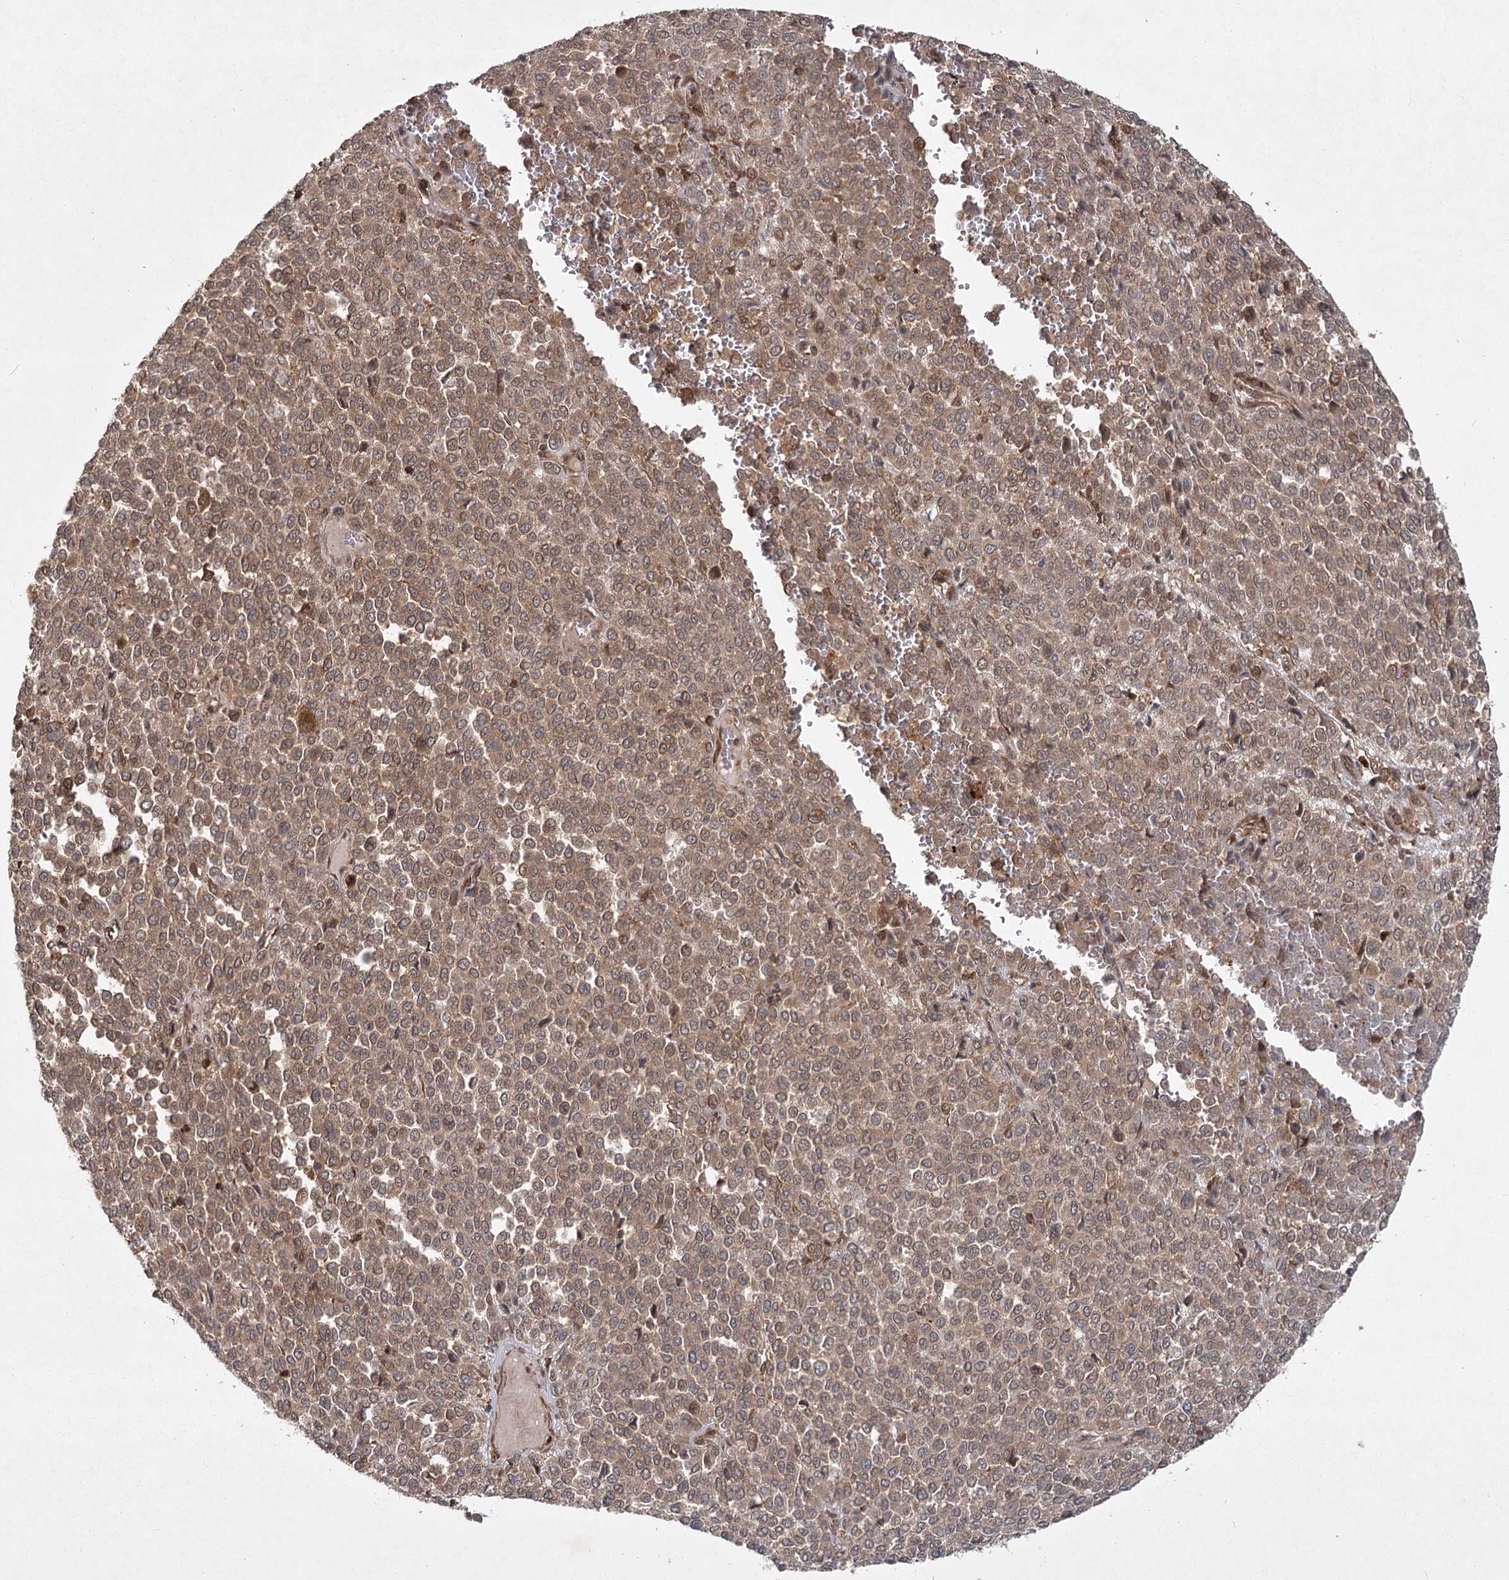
{"staining": {"intensity": "moderate", "quantity": ">75%", "location": "cytoplasmic/membranous"}, "tissue": "melanoma", "cell_type": "Tumor cells", "image_type": "cancer", "snomed": [{"axis": "morphology", "description": "Malignant melanoma, Metastatic site"}, {"axis": "topography", "description": "Pancreas"}], "caption": "Melanoma tissue exhibits moderate cytoplasmic/membranous staining in about >75% of tumor cells Using DAB (brown) and hematoxylin (blue) stains, captured at high magnification using brightfield microscopy.", "gene": "MDFIC", "patient": {"sex": "female", "age": 30}}